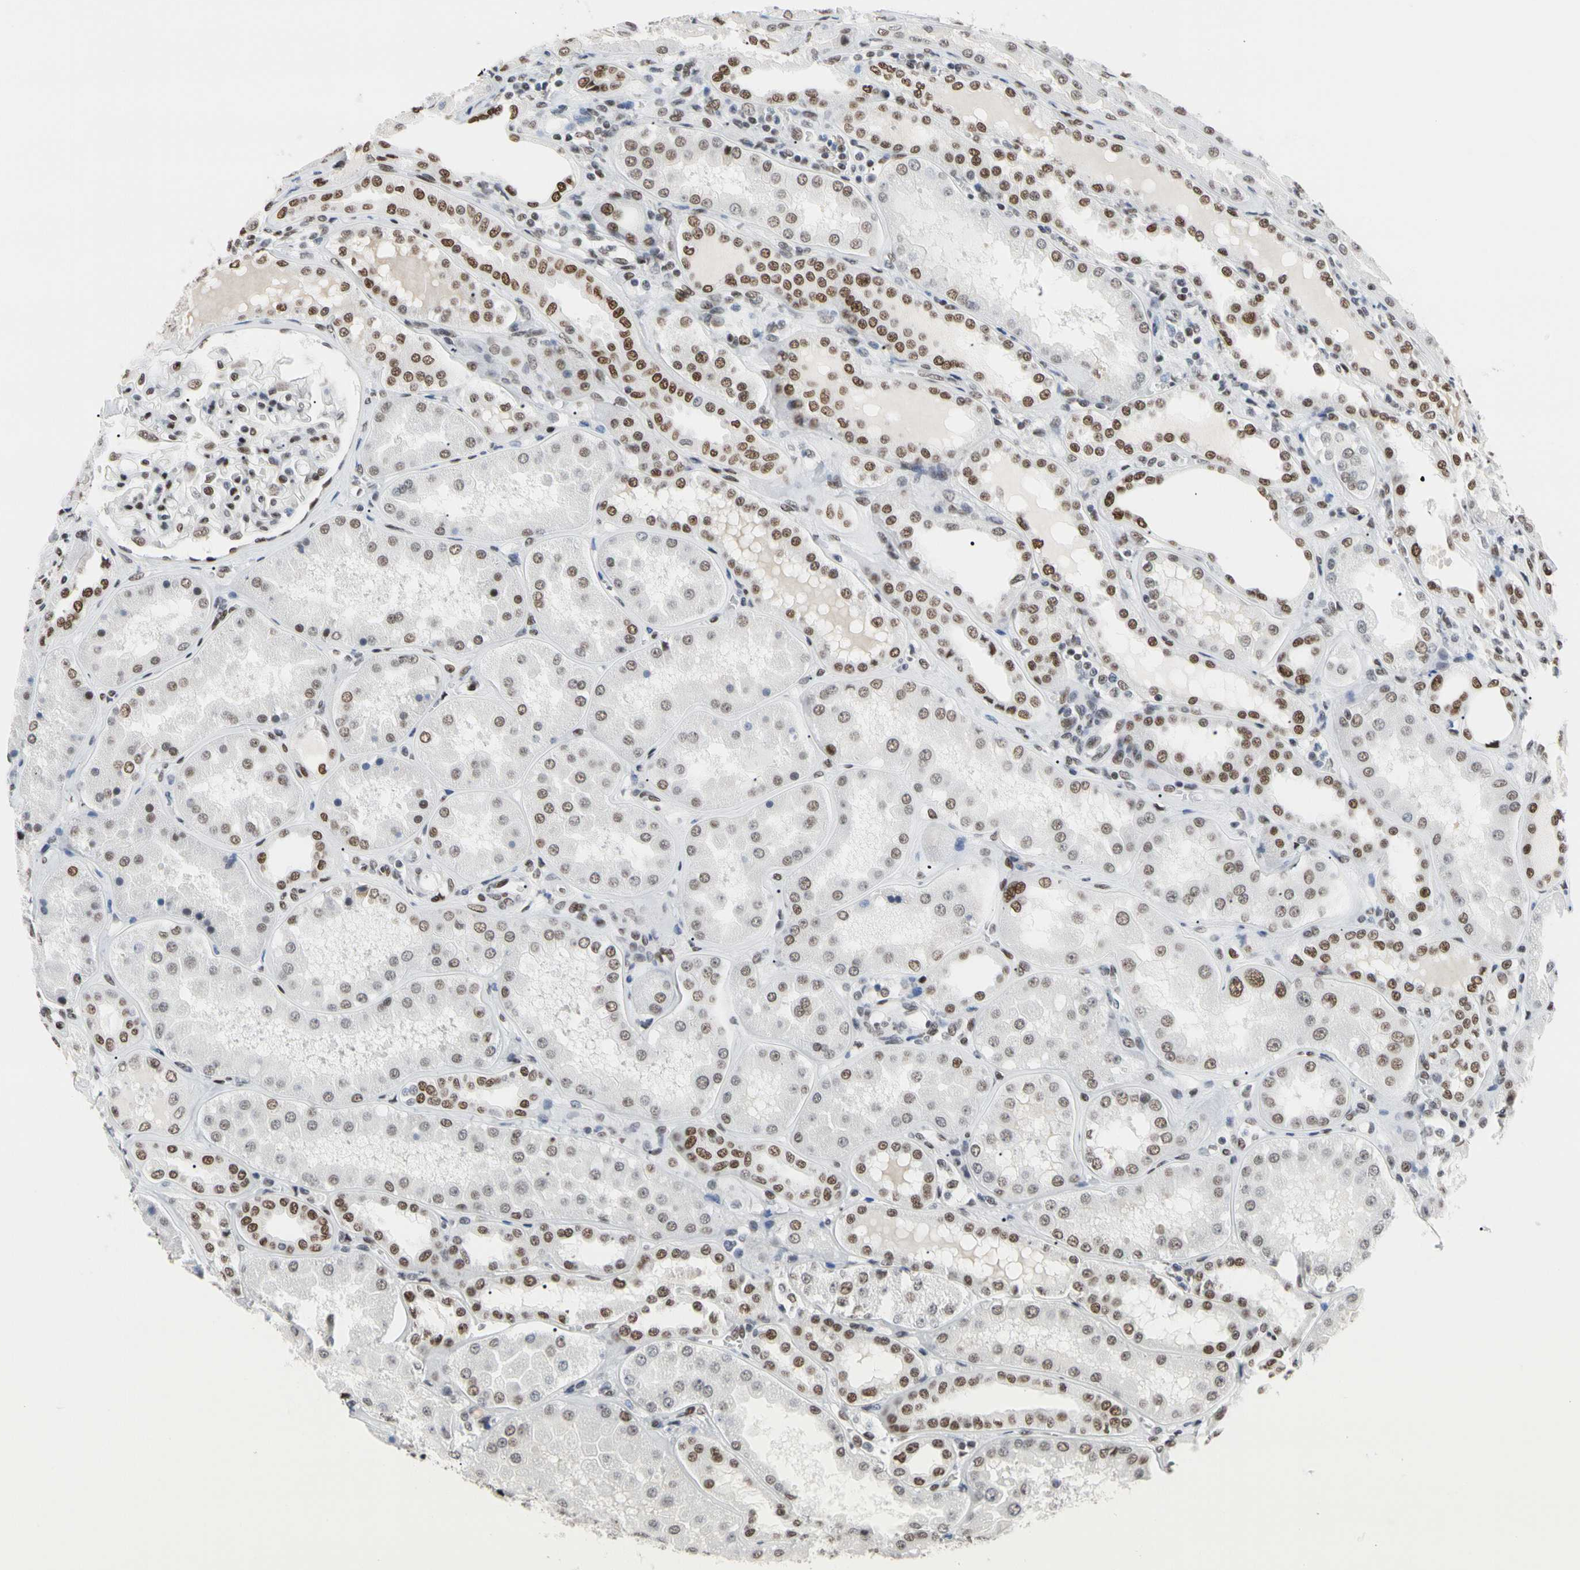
{"staining": {"intensity": "moderate", "quantity": "25%-75%", "location": "nuclear"}, "tissue": "kidney", "cell_type": "Cells in glomeruli", "image_type": "normal", "snomed": [{"axis": "morphology", "description": "Normal tissue, NOS"}, {"axis": "topography", "description": "Kidney"}], "caption": "Protein staining displays moderate nuclear positivity in about 25%-75% of cells in glomeruli in unremarkable kidney. The staining was performed using DAB (3,3'-diaminobenzidine) to visualize the protein expression in brown, while the nuclei were stained in blue with hematoxylin (Magnification: 20x).", "gene": "FAM98B", "patient": {"sex": "female", "age": 56}}